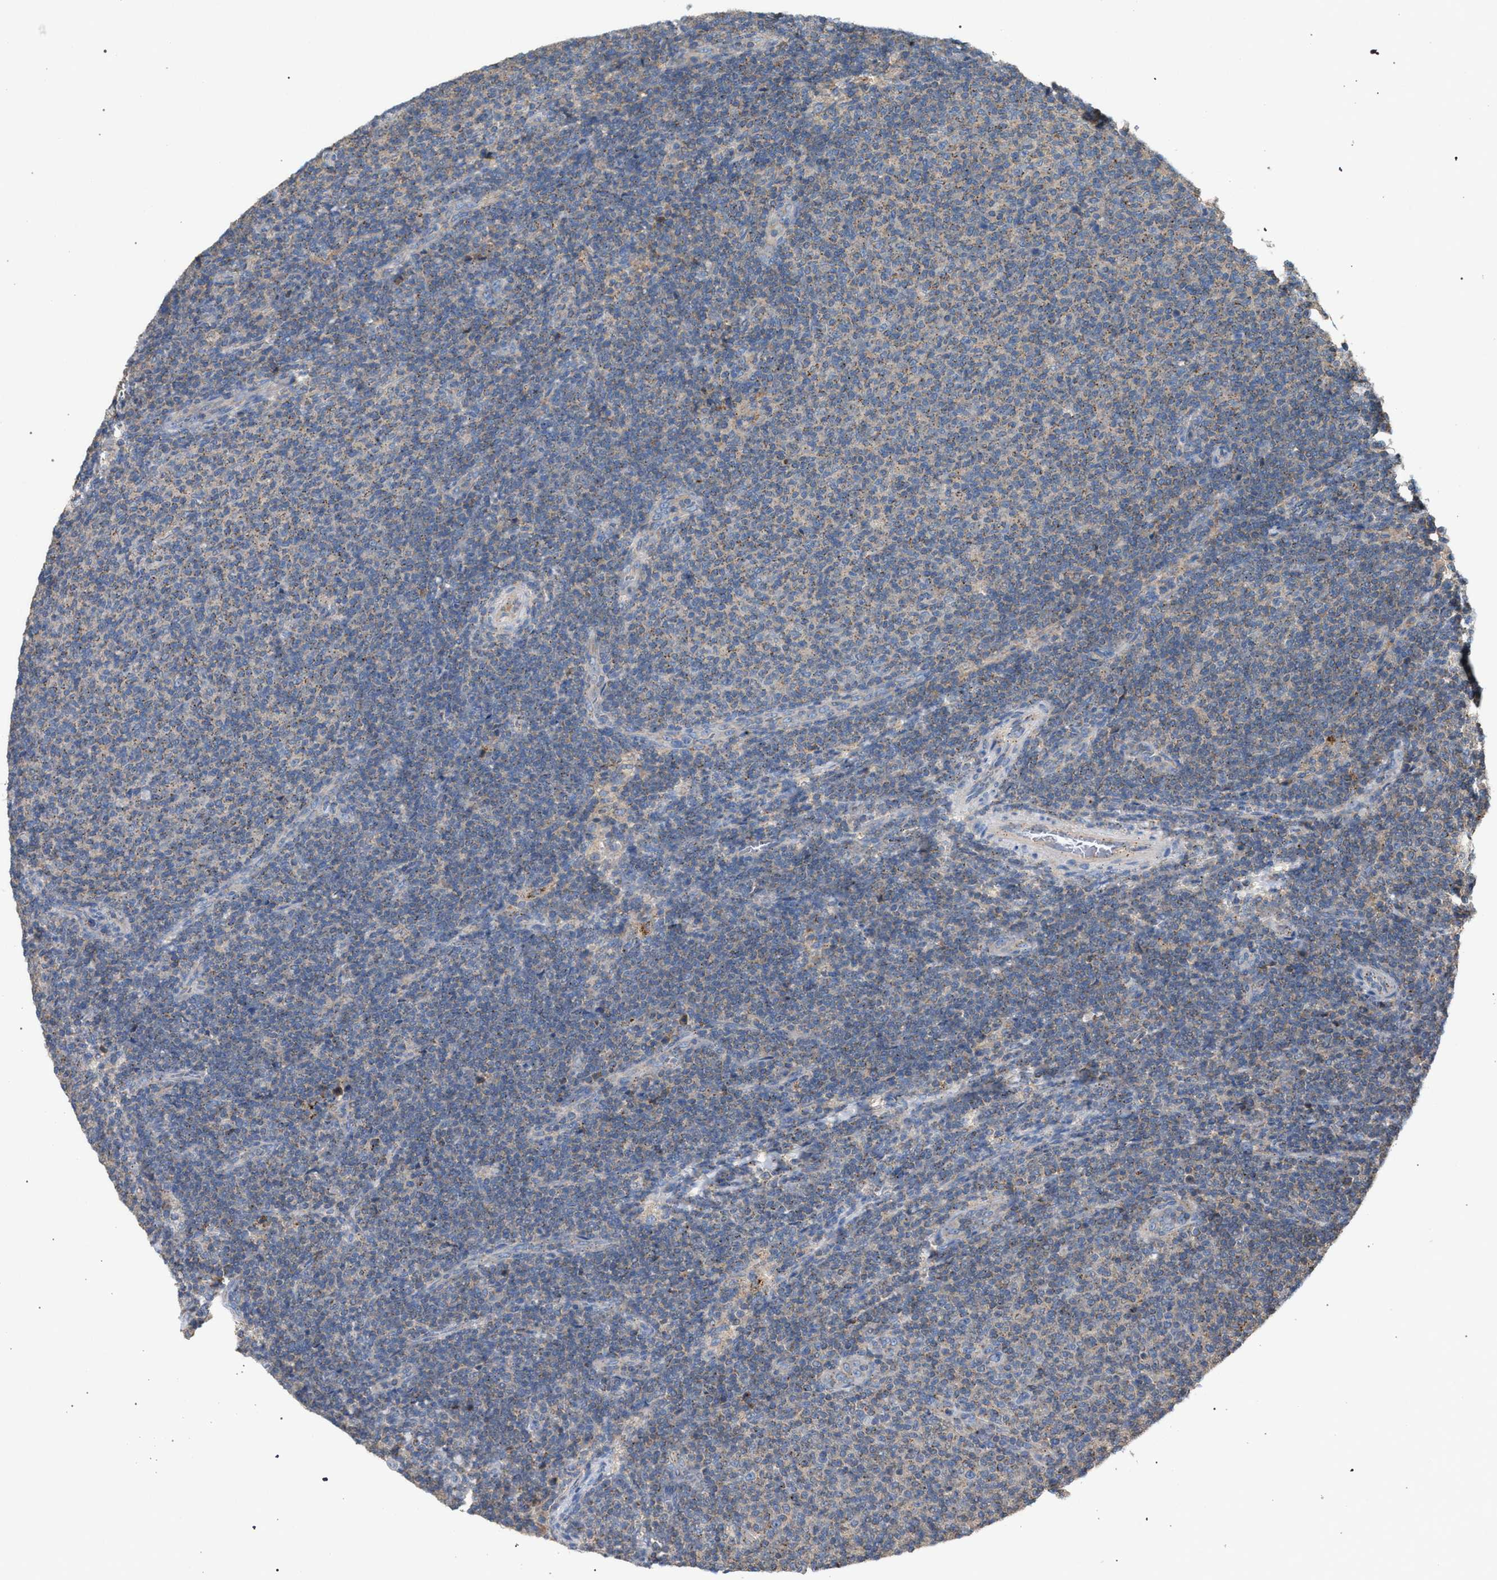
{"staining": {"intensity": "negative", "quantity": "none", "location": "none"}, "tissue": "lymphoma", "cell_type": "Tumor cells", "image_type": "cancer", "snomed": [{"axis": "morphology", "description": "Malignant lymphoma, non-Hodgkin's type, Low grade"}, {"axis": "topography", "description": "Lymph node"}], "caption": "A high-resolution image shows immunohistochemistry staining of malignant lymphoma, non-Hodgkin's type (low-grade), which demonstrates no significant staining in tumor cells.", "gene": "VPS13A", "patient": {"sex": "male", "age": 66}}